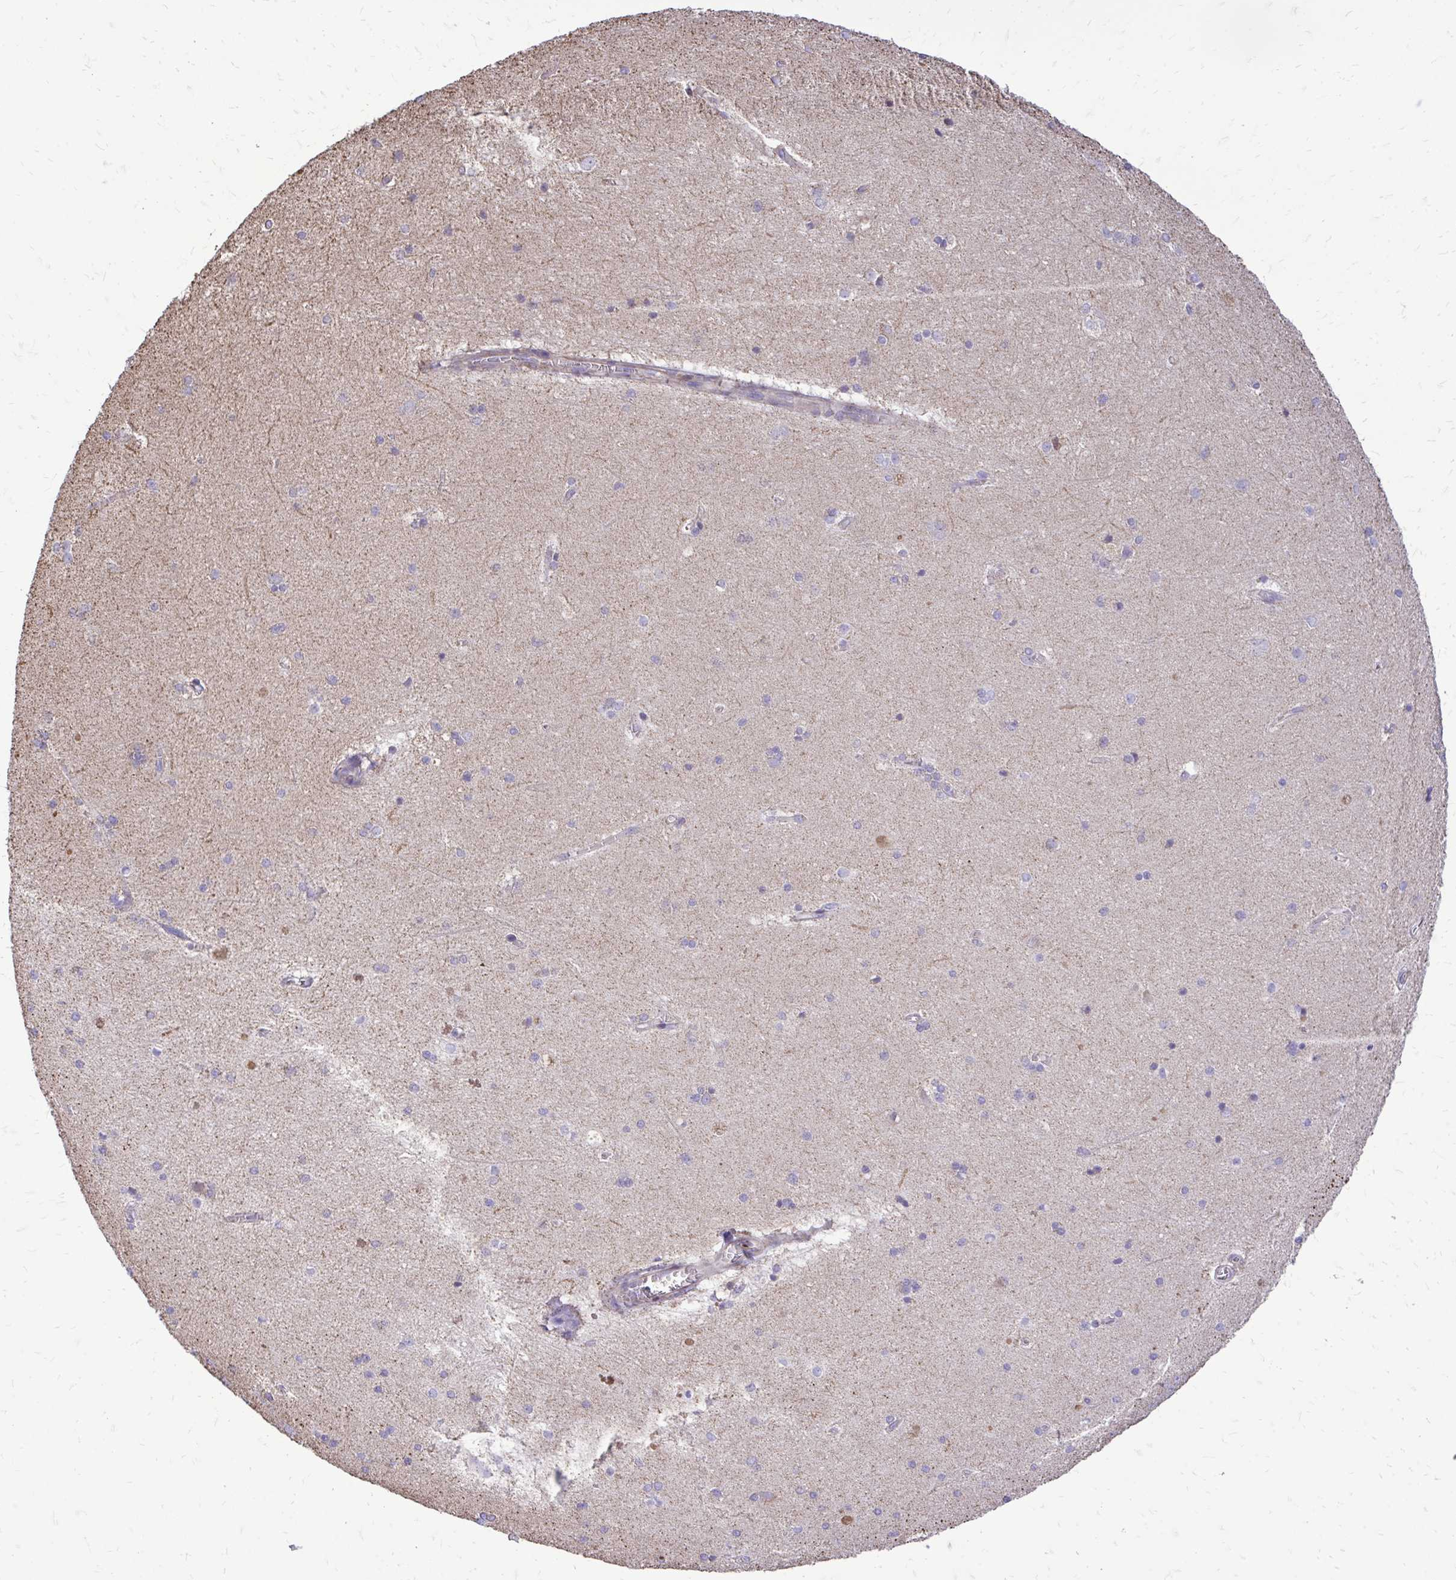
{"staining": {"intensity": "negative", "quantity": "none", "location": "none"}, "tissue": "hippocampus", "cell_type": "Glial cells", "image_type": "normal", "snomed": [{"axis": "morphology", "description": "Normal tissue, NOS"}, {"axis": "topography", "description": "Cerebral cortex"}, {"axis": "topography", "description": "Hippocampus"}], "caption": "An immunohistochemistry (IHC) histopathology image of normal hippocampus is shown. There is no staining in glial cells of hippocampus.", "gene": "ATP13A2", "patient": {"sex": "female", "age": 19}}